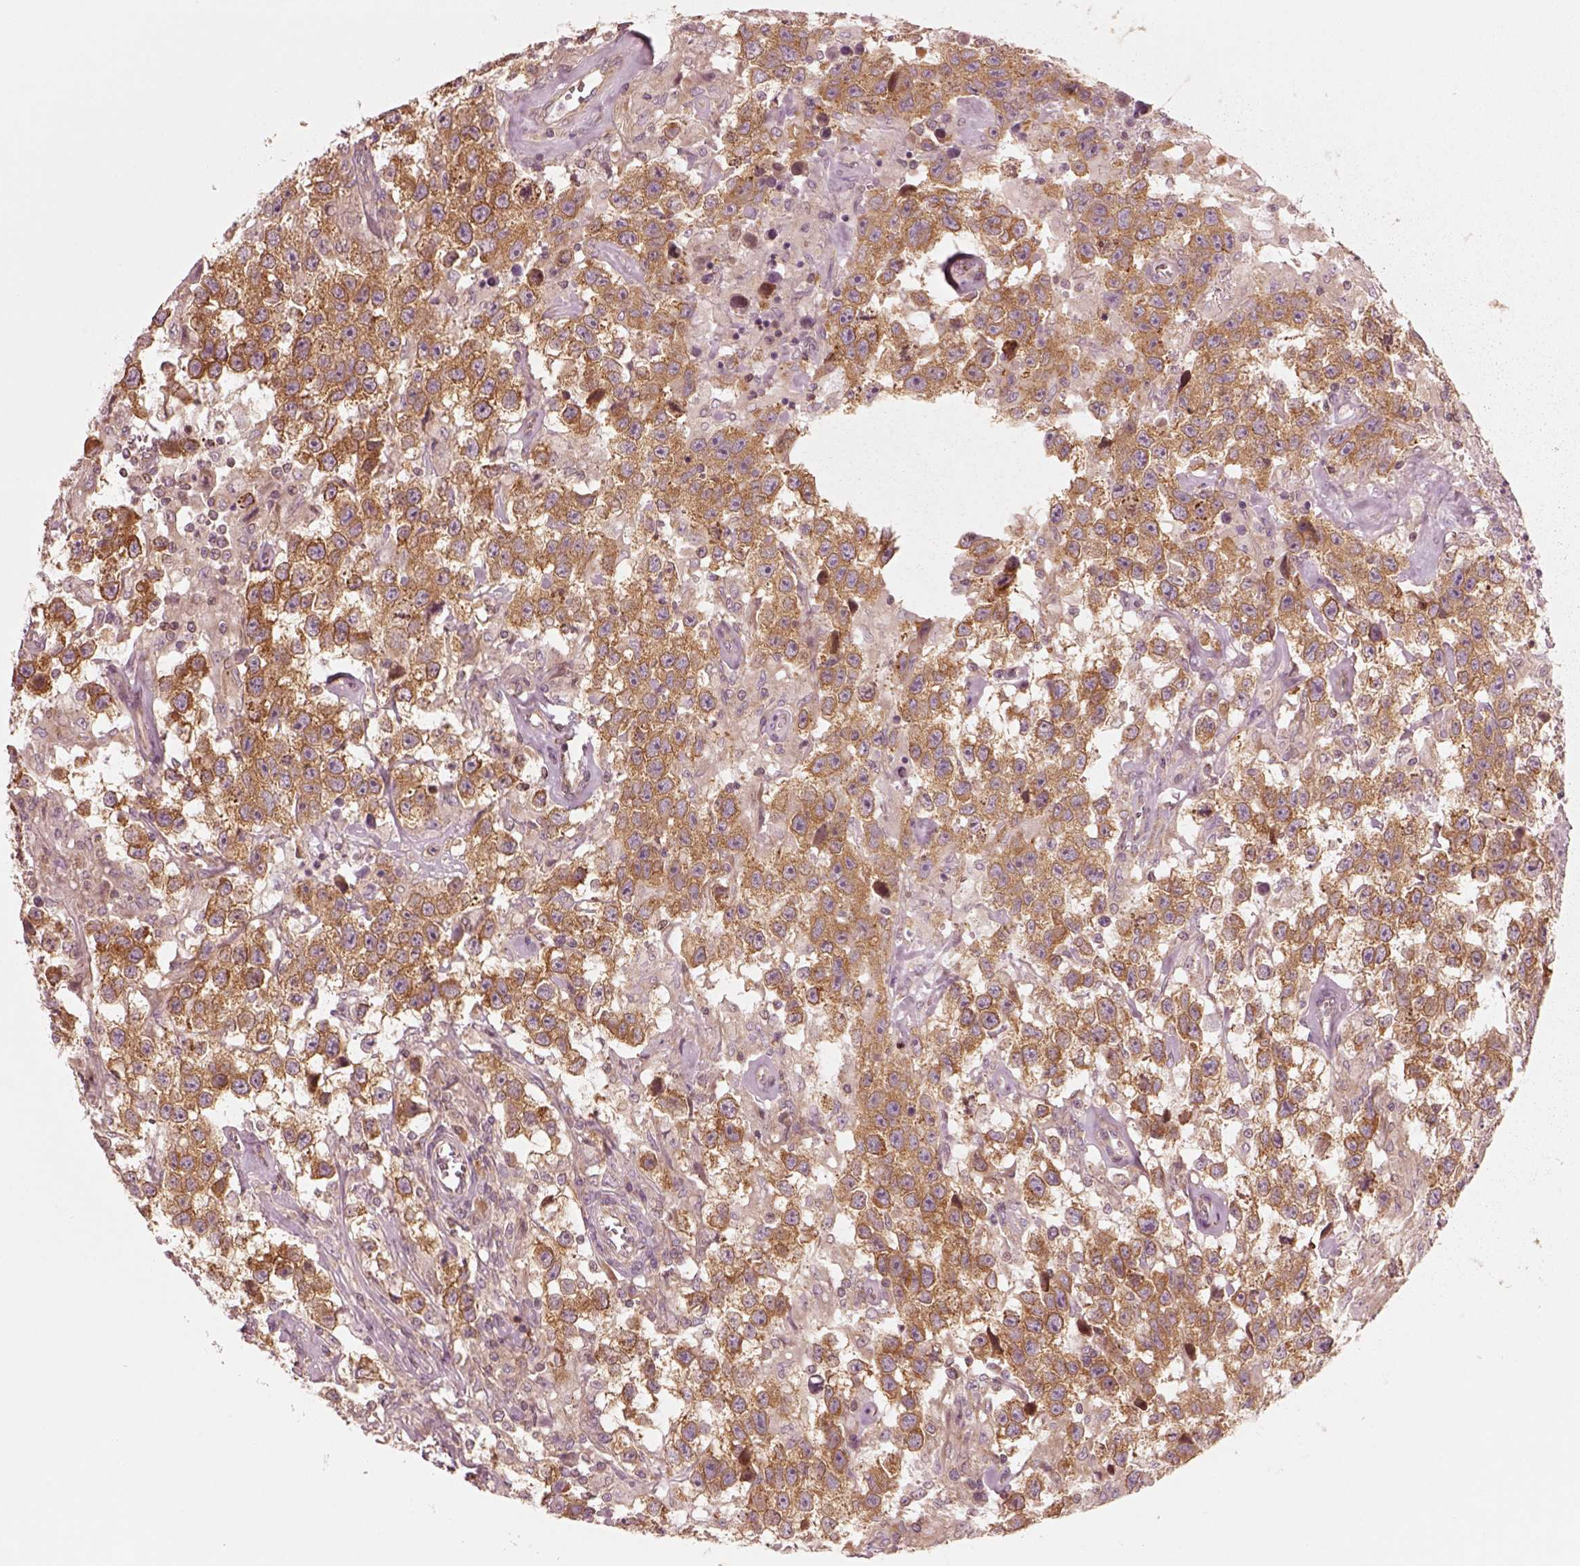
{"staining": {"intensity": "moderate", "quantity": ">75%", "location": "cytoplasmic/membranous"}, "tissue": "testis cancer", "cell_type": "Tumor cells", "image_type": "cancer", "snomed": [{"axis": "morphology", "description": "Seminoma, NOS"}, {"axis": "topography", "description": "Testis"}], "caption": "Human testis seminoma stained with a brown dye exhibits moderate cytoplasmic/membranous positive positivity in about >75% of tumor cells.", "gene": "CNOT2", "patient": {"sex": "male", "age": 43}}